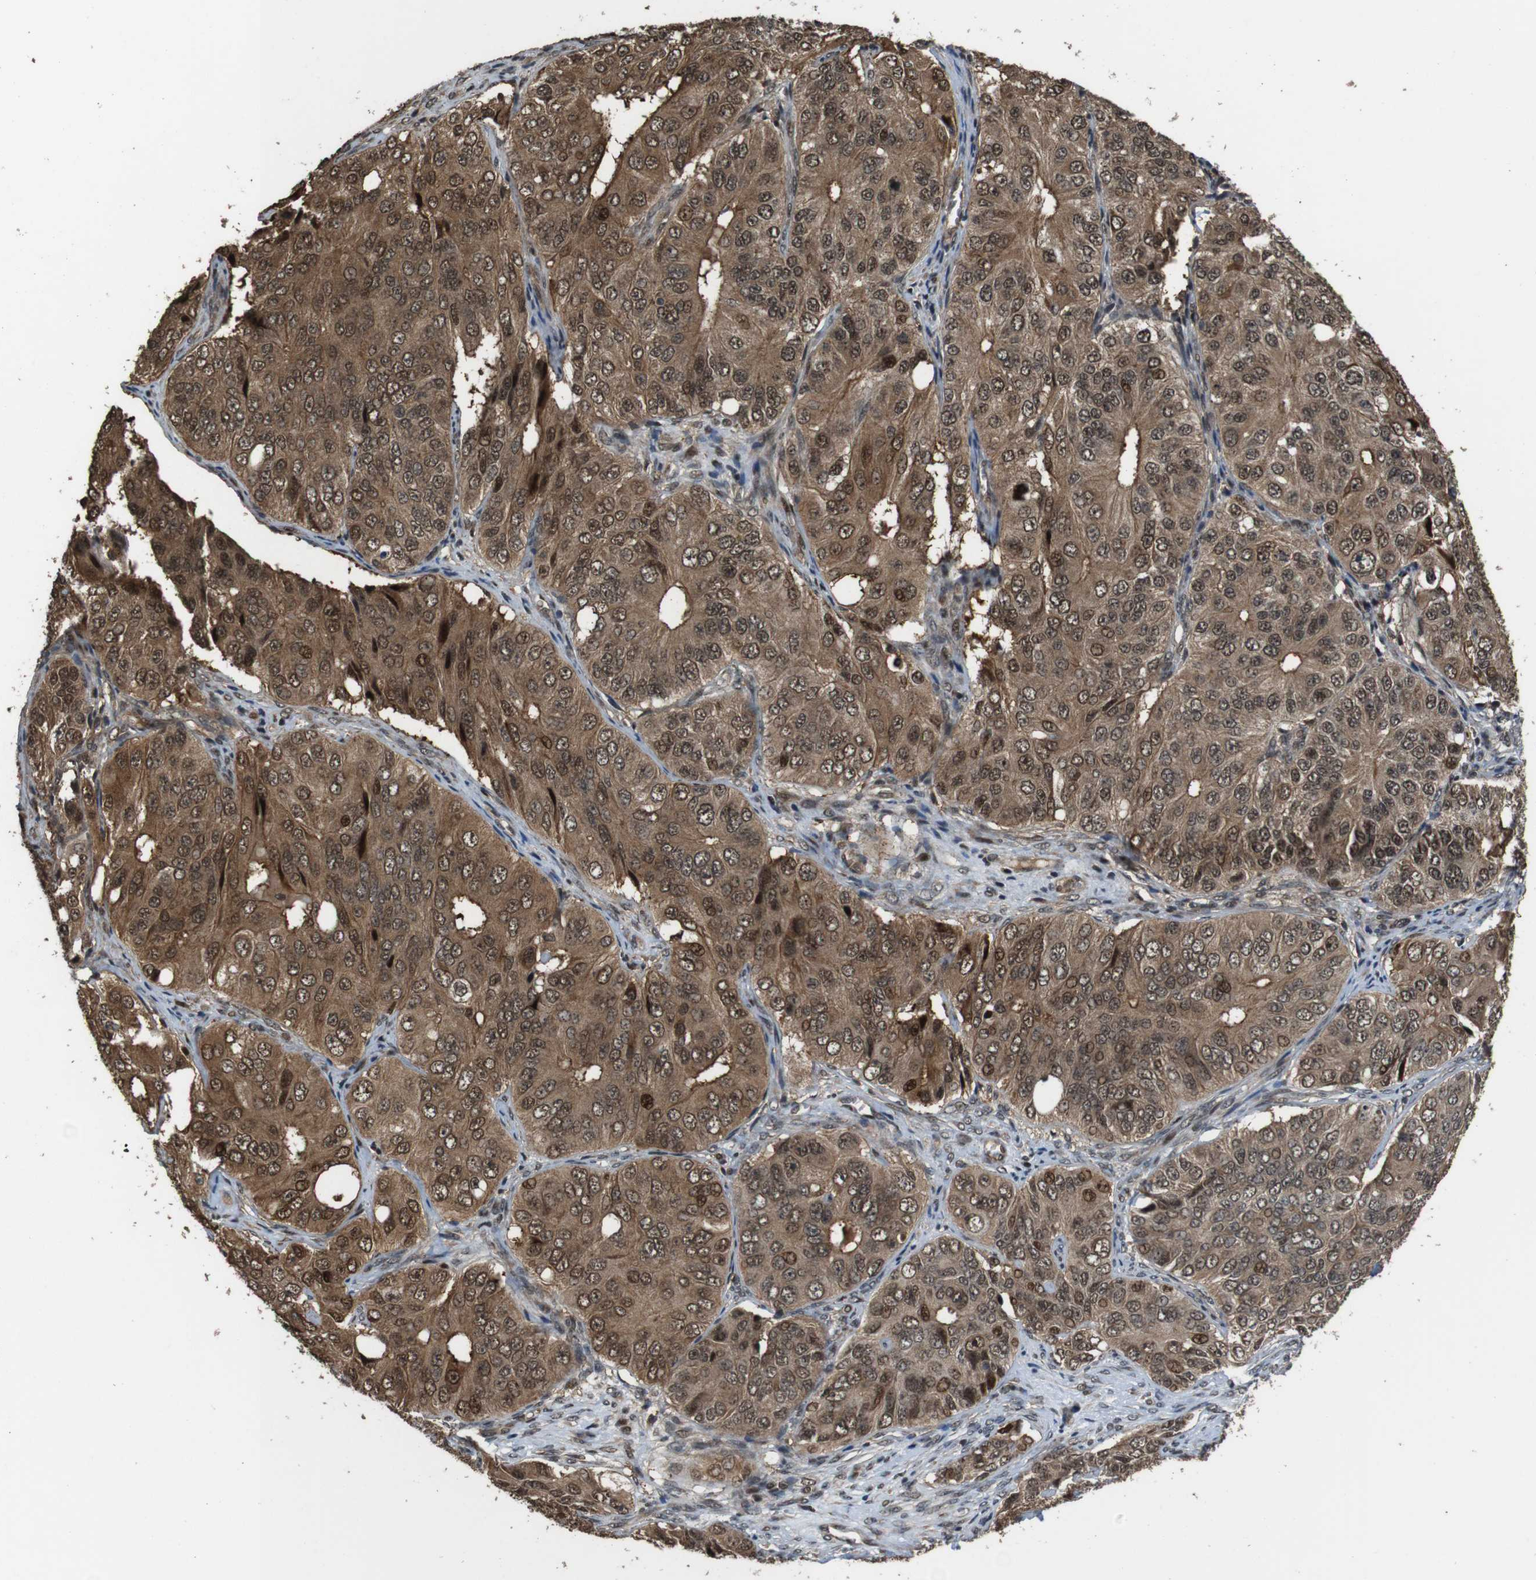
{"staining": {"intensity": "moderate", "quantity": ">75%", "location": "cytoplasmic/membranous,nuclear"}, "tissue": "ovarian cancer", "cell_type": "Tumor cells", "image_type": "cancer", "snomed": [{"axis": "morphology", "description": "Carcinoma, endometroid"}, {"axis": "topography", "description": "Ovary"}], "caption": "An image of ovarian endometroid carcinoma stained for a protein reveals moderate cytoplasmic/membranous and nuclear brown staining in tumor cells. The protein of interest is shown in brown color, while the nuclei are stained blue.", "gene": "CDC34", "patient": {"sex": "female", "age": 51}}